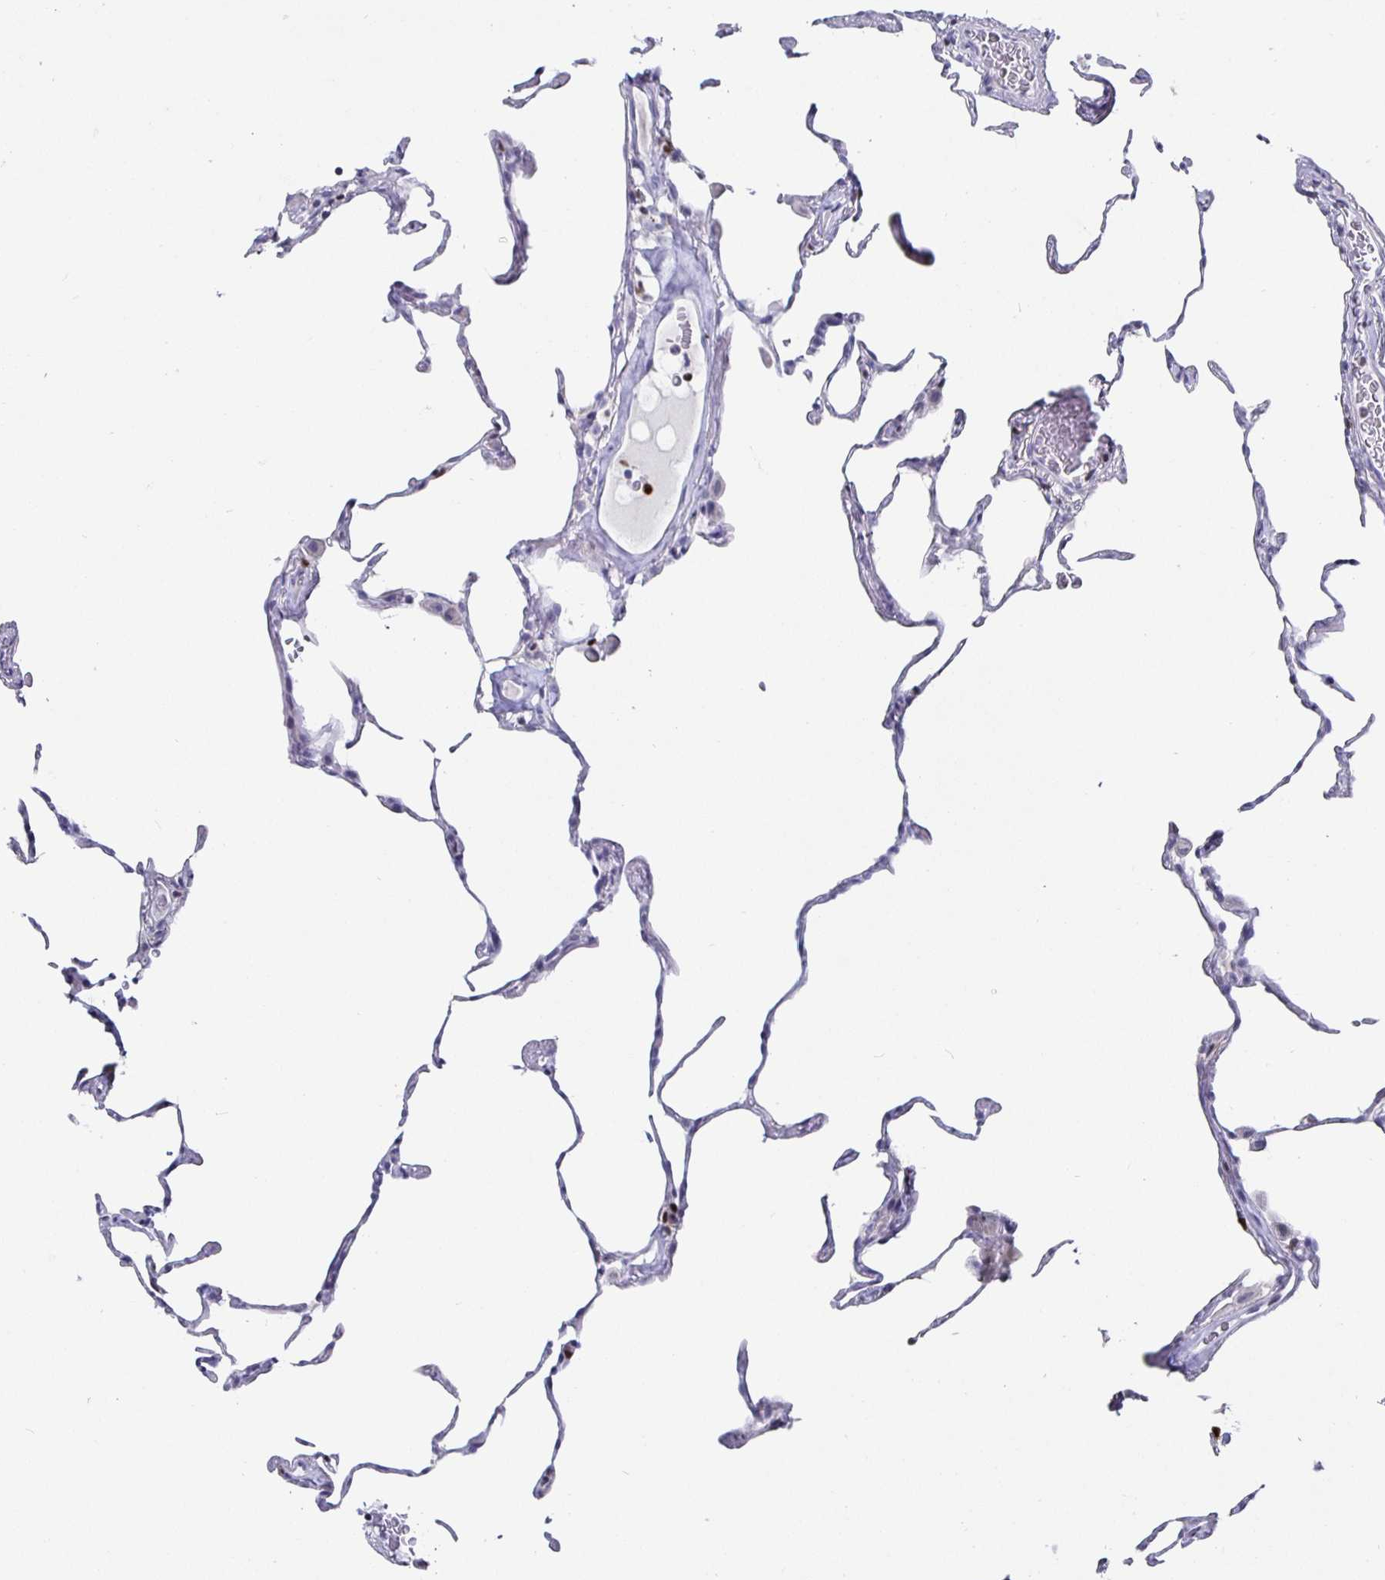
{"staining": {"intensity": "negative", "quantity": "none", "location": "none"}, "tissue": "lung", "cell_type": "Alveolar cells", "image_type": "normal", "snomed": [{"axis": "morphology", "description": "Normal tissue, NOS"}, {"axis": "topography", "description": "Lung"}], "caption": "A high-resolution photomicrograph shows immunohistochemistry staining of benign lung, which reveals no significant positivity in alveolar cells. (Stains: DAB immunohistochemistry (IHC) with hematoxylin counter stain, Microscopy: brightfield microscopy at high magnification).", "gene": "RUNX2", "patient": {"sex": "female", "age": 57}}